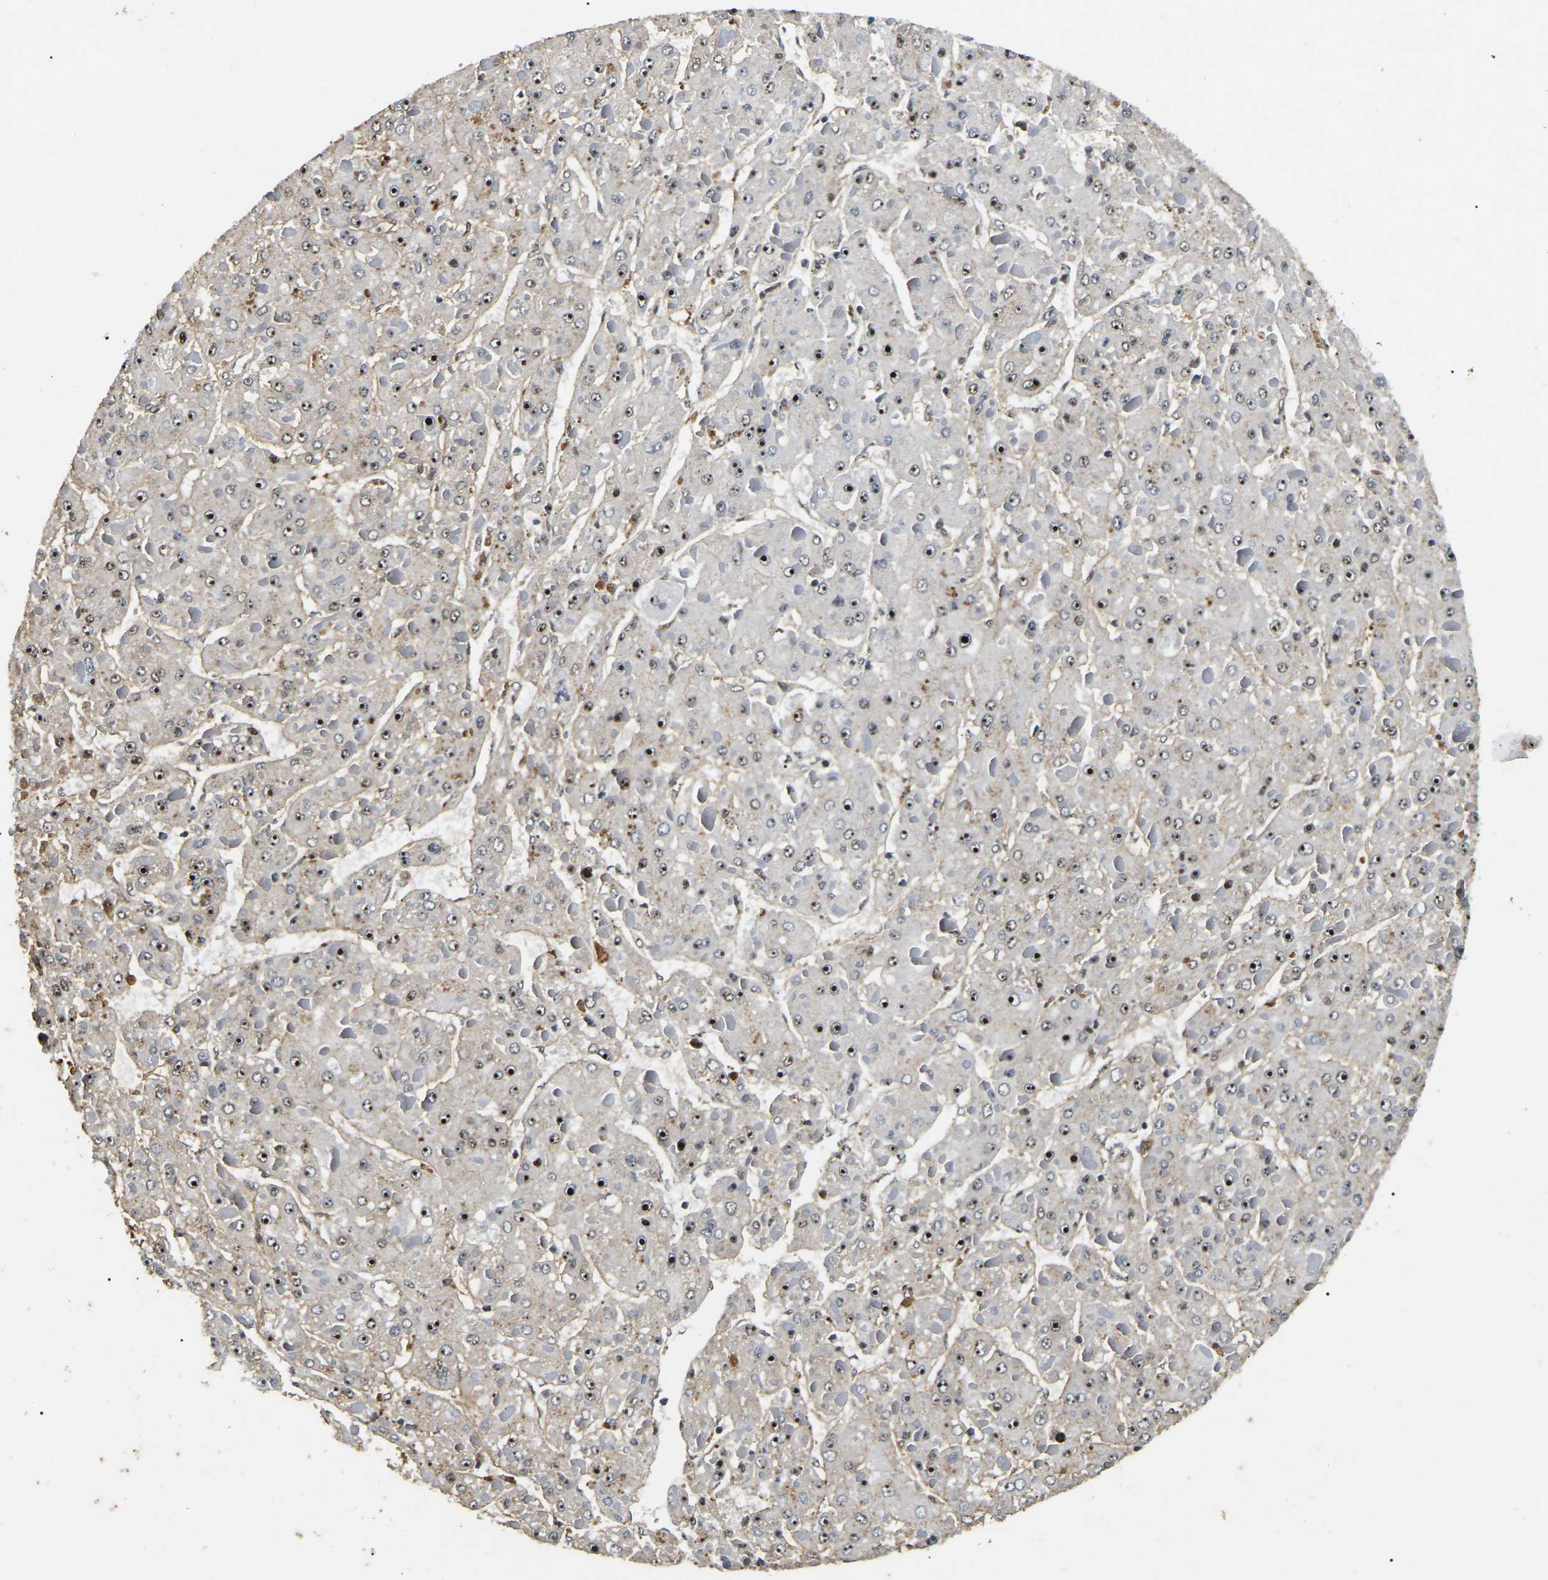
{"staining": {"intensity": "strong", "quantity": "25%-75%", "location": "nuclear"}, "tissue": "liver cancer", "cell_type": "Tumor cells", "image_type": "cancer", "snomed": [{"axis": "morphology", "description": "Carcinoma, Hepatocellular, NOS"}, {"axis": "topography", "description": "Liver"}], "caption": "Immunohistochemical staining of human liver hepatocellular carcinoma exhibits strong nuclear protein positivity in about 25%-75% of tumor cells. The staining was performed using DAB (3,3'-diaminobenzidine) to visualize the protein expression in brown, while the nuclei were stained in blue with hematoxylin (Magnification: 20x).", "gene": "RBM28", "patient": {"sex": "female", "age": 73}}